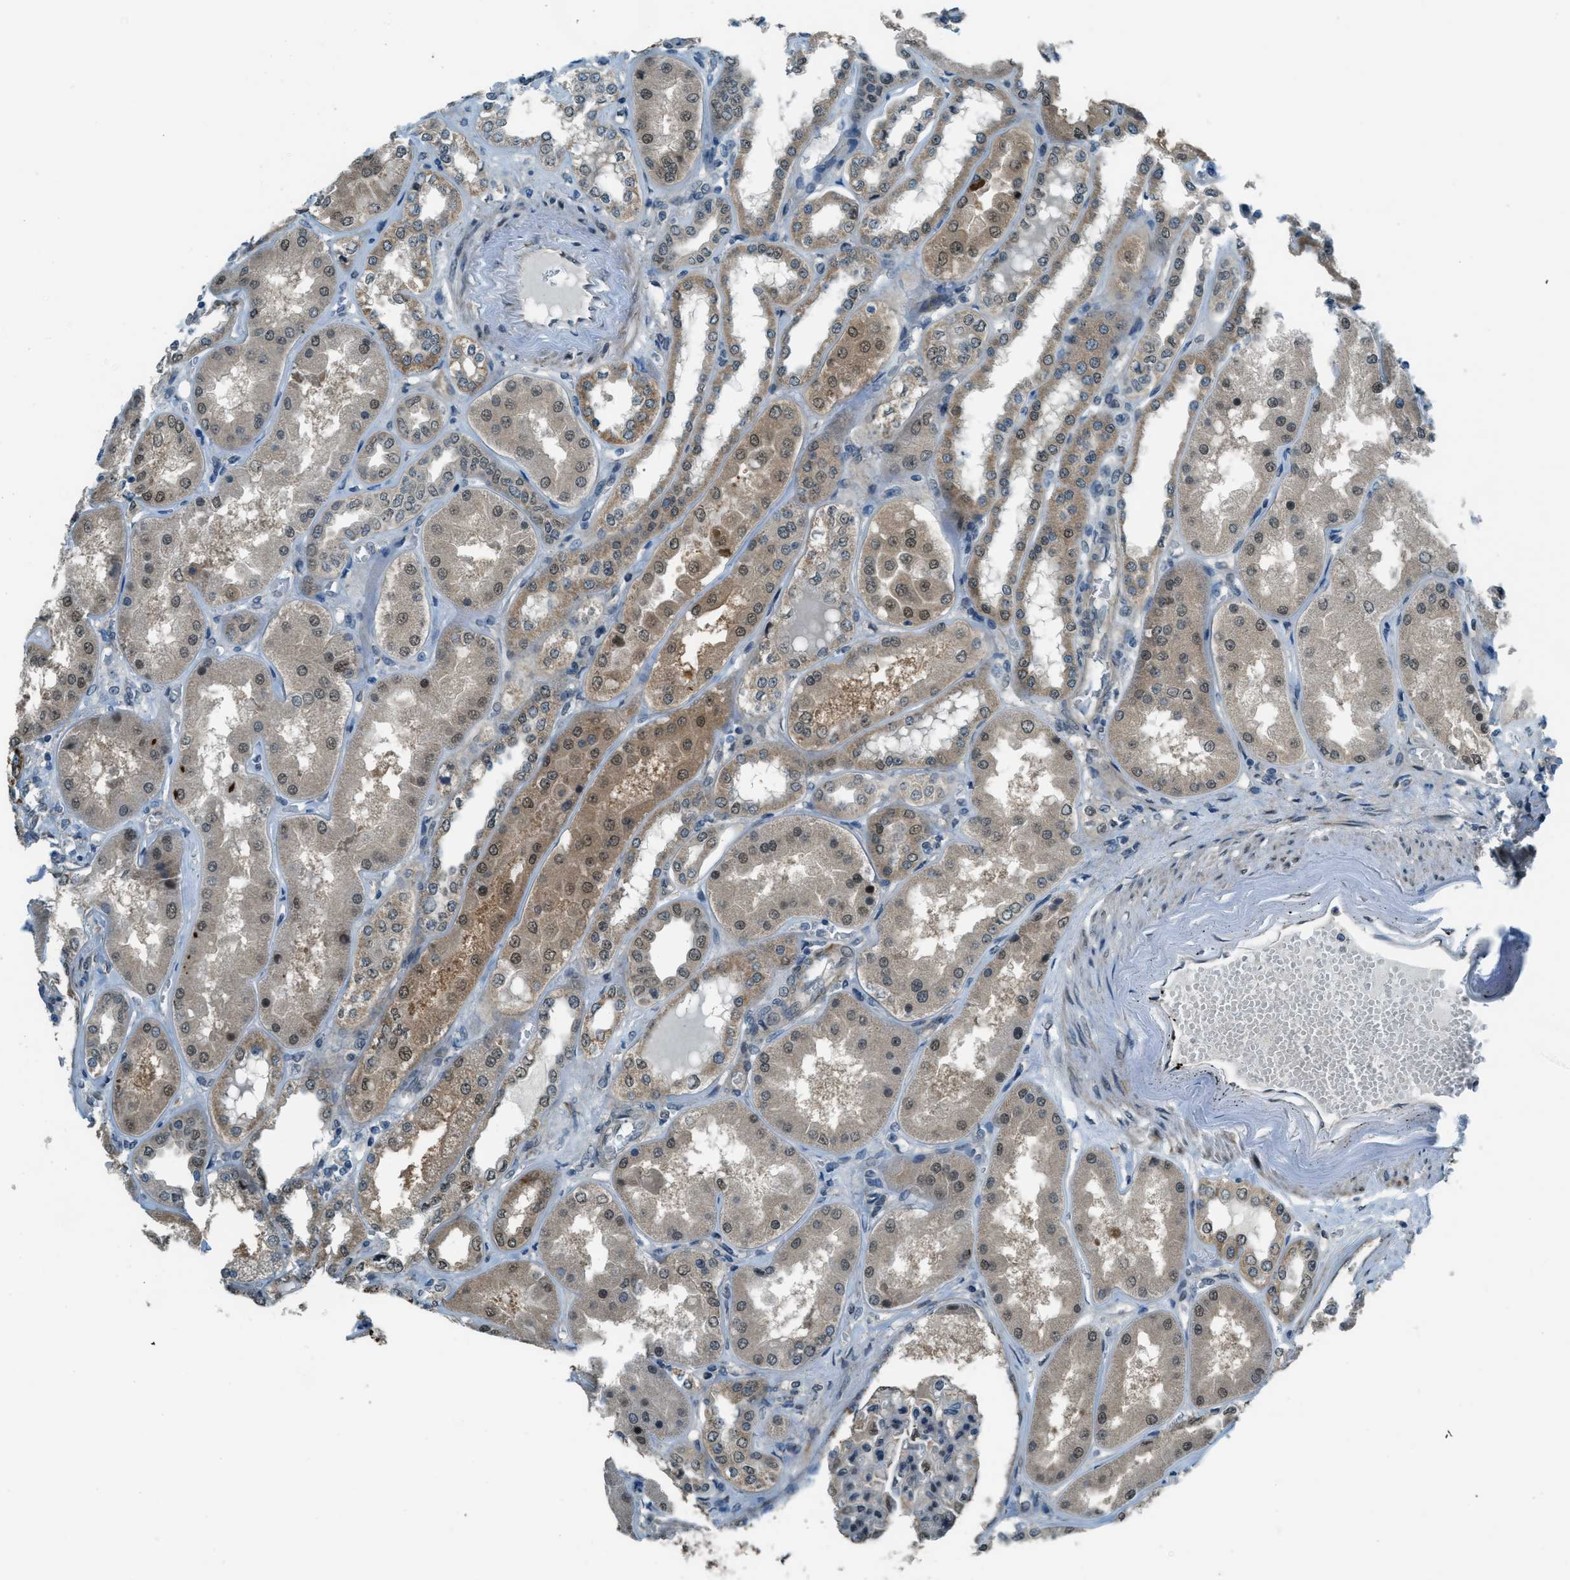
{"staining": {"intensity": "moderate", "quantity": "25%-75%", "location": "cytoplasmic/membranous,nuclear"}, "tissue": "kidney", "cell_type": "Cells in glomeruli", "image_type": "normal", "snomed": [{"axis": "morphology", "description": "Normal tissue, NOS"}, {"axis": "topography", "description": "Kidney"}], "caption": "The micrograph shows staining of benign kidney, revealing moderate cytoplasmic/membranous,nuclear protein expression (brown color) within cells in glomeruli.", "gene": "NPEPL1", "patient": {"sex": "female", "age": 56}}